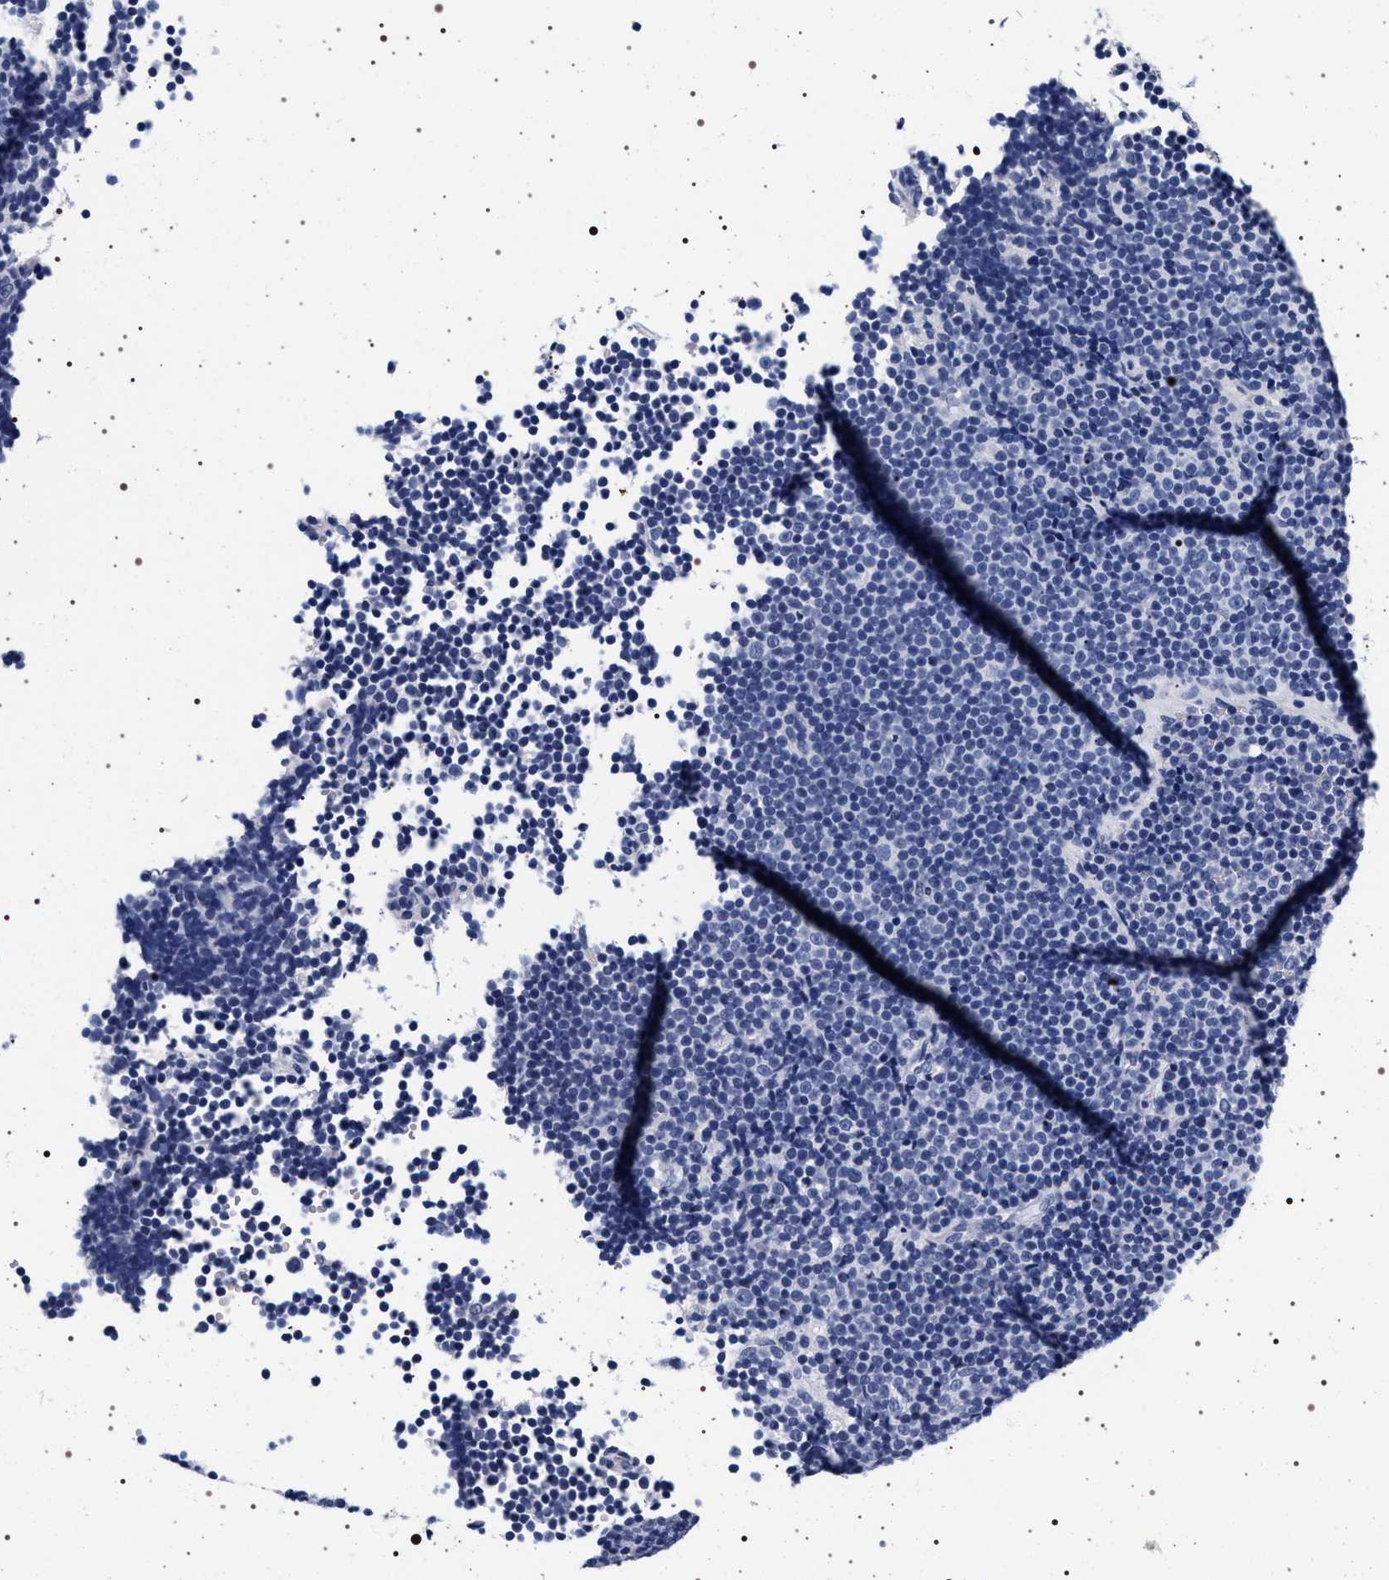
{"staining": {"intensity": "negative", "quantity": "none", "location": "none"}, "tissue": "lymphoma", "cell_type": "Tumor cells", "image_type": "cancer", "snomed": [{"axis": "morphology", "description": "Malignant lymphoma, non-Hodgkin's type, Low grade"}, {"axis": "topography", "description": "Lymph node"}], "caption": "A photomicrograph of human malignant lymphoma, non-Hodgkin's type (low-grade) is negative for staining in tumor cells.", "gene": "SYN1", "patient": {"sex": "female", "age": 67}}